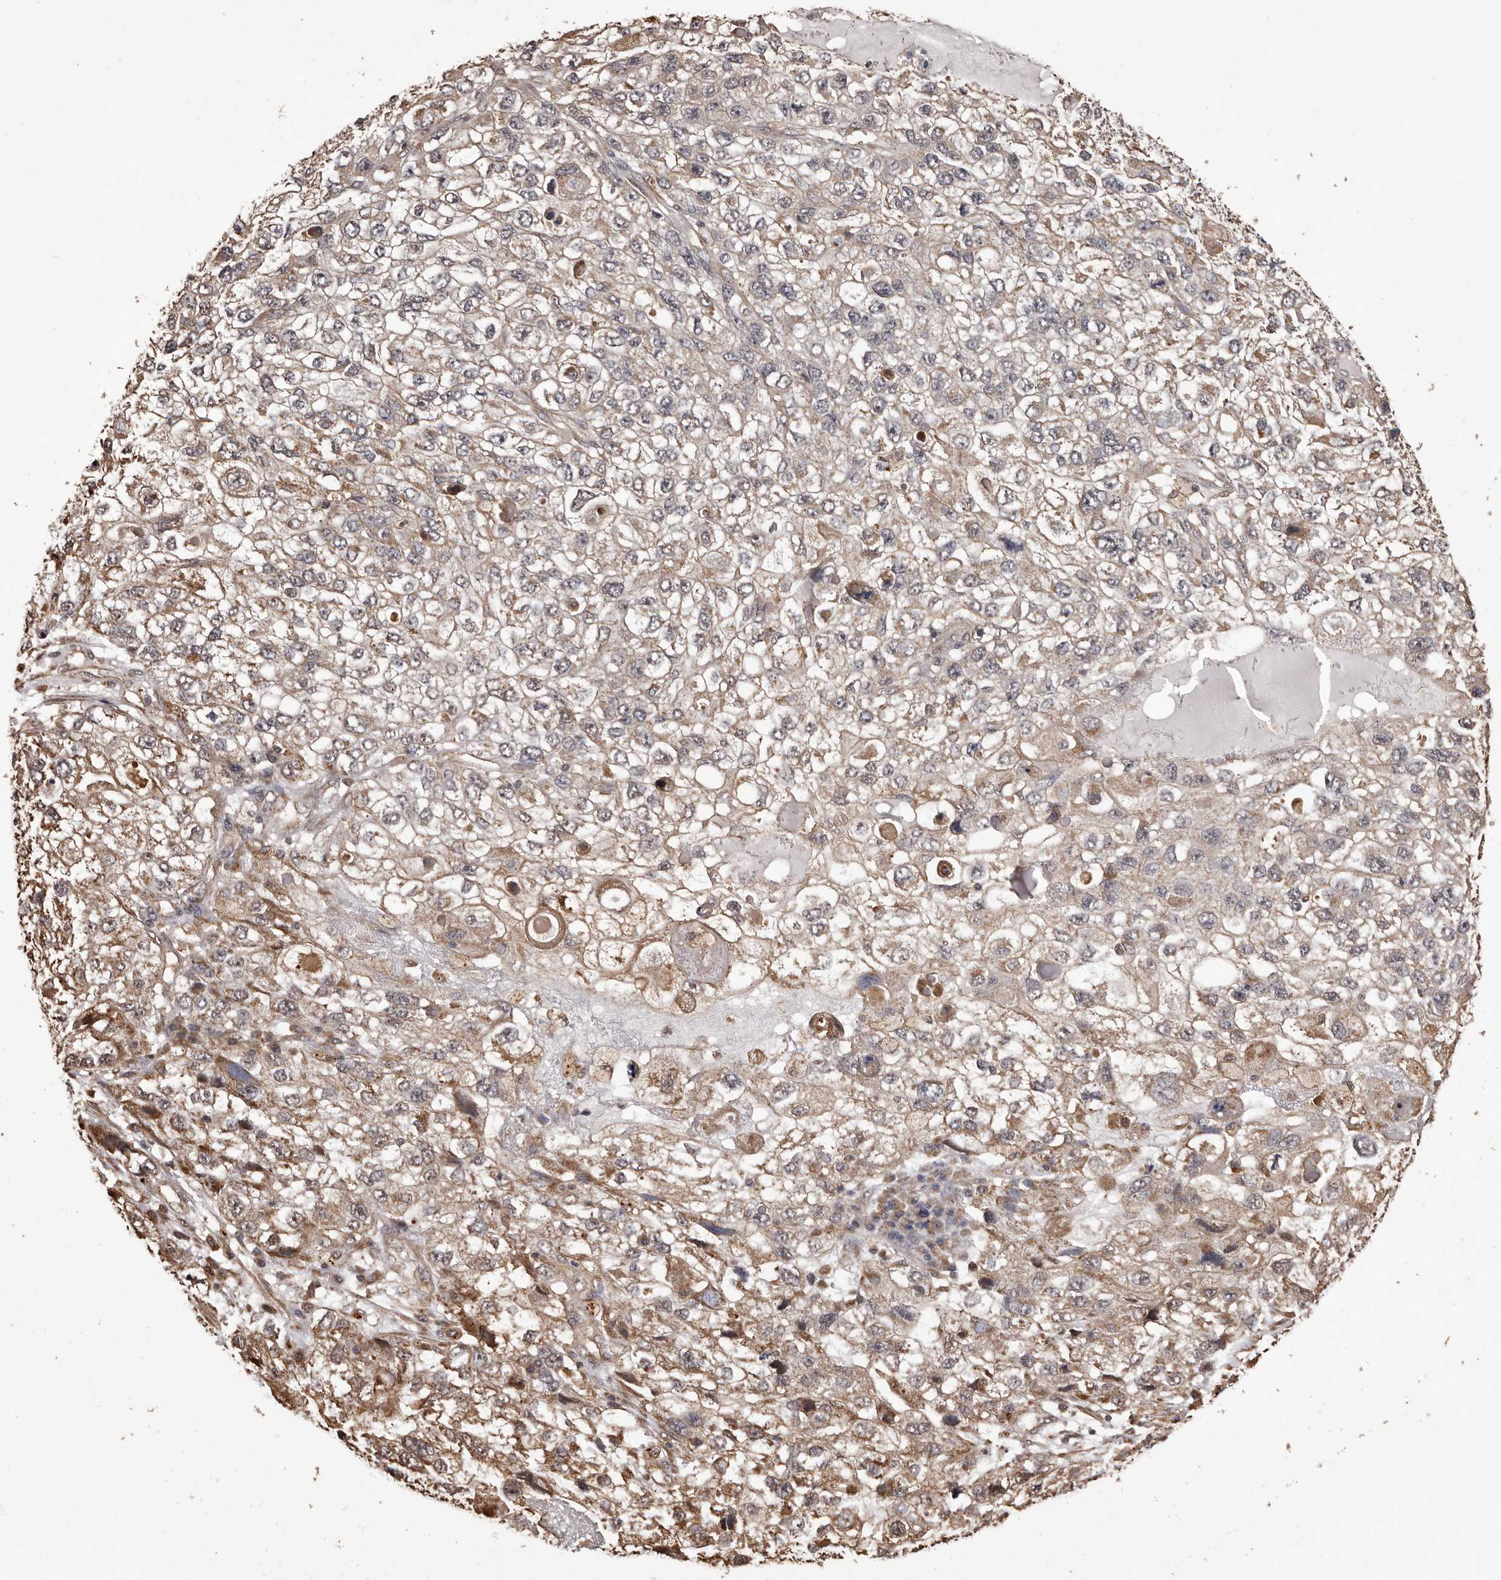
{"staining": {"intensity": "moderate", "quantity": "<25%", "location": "cytoplasmic/membranous"}, "tissue": "endometrial cancer", "cell_type": "Tumor cells", "image_type": "cancer", "snomed": [{"axis": "morphology", "description": "Adenocarcinoma, NOS"}, {"axis": "topography", "description": "Endometrium"}], "caption": "Immunohistochemical staining of human endometrial cancer reveals low levels of moderate cytoplasmic/membranous expression in about <25% of tumor cells. (Brightfield microscopy of DAB IHC at high magnification).", "gene": "ALPK1", "patient": {"sex": "female", "age": 49}}